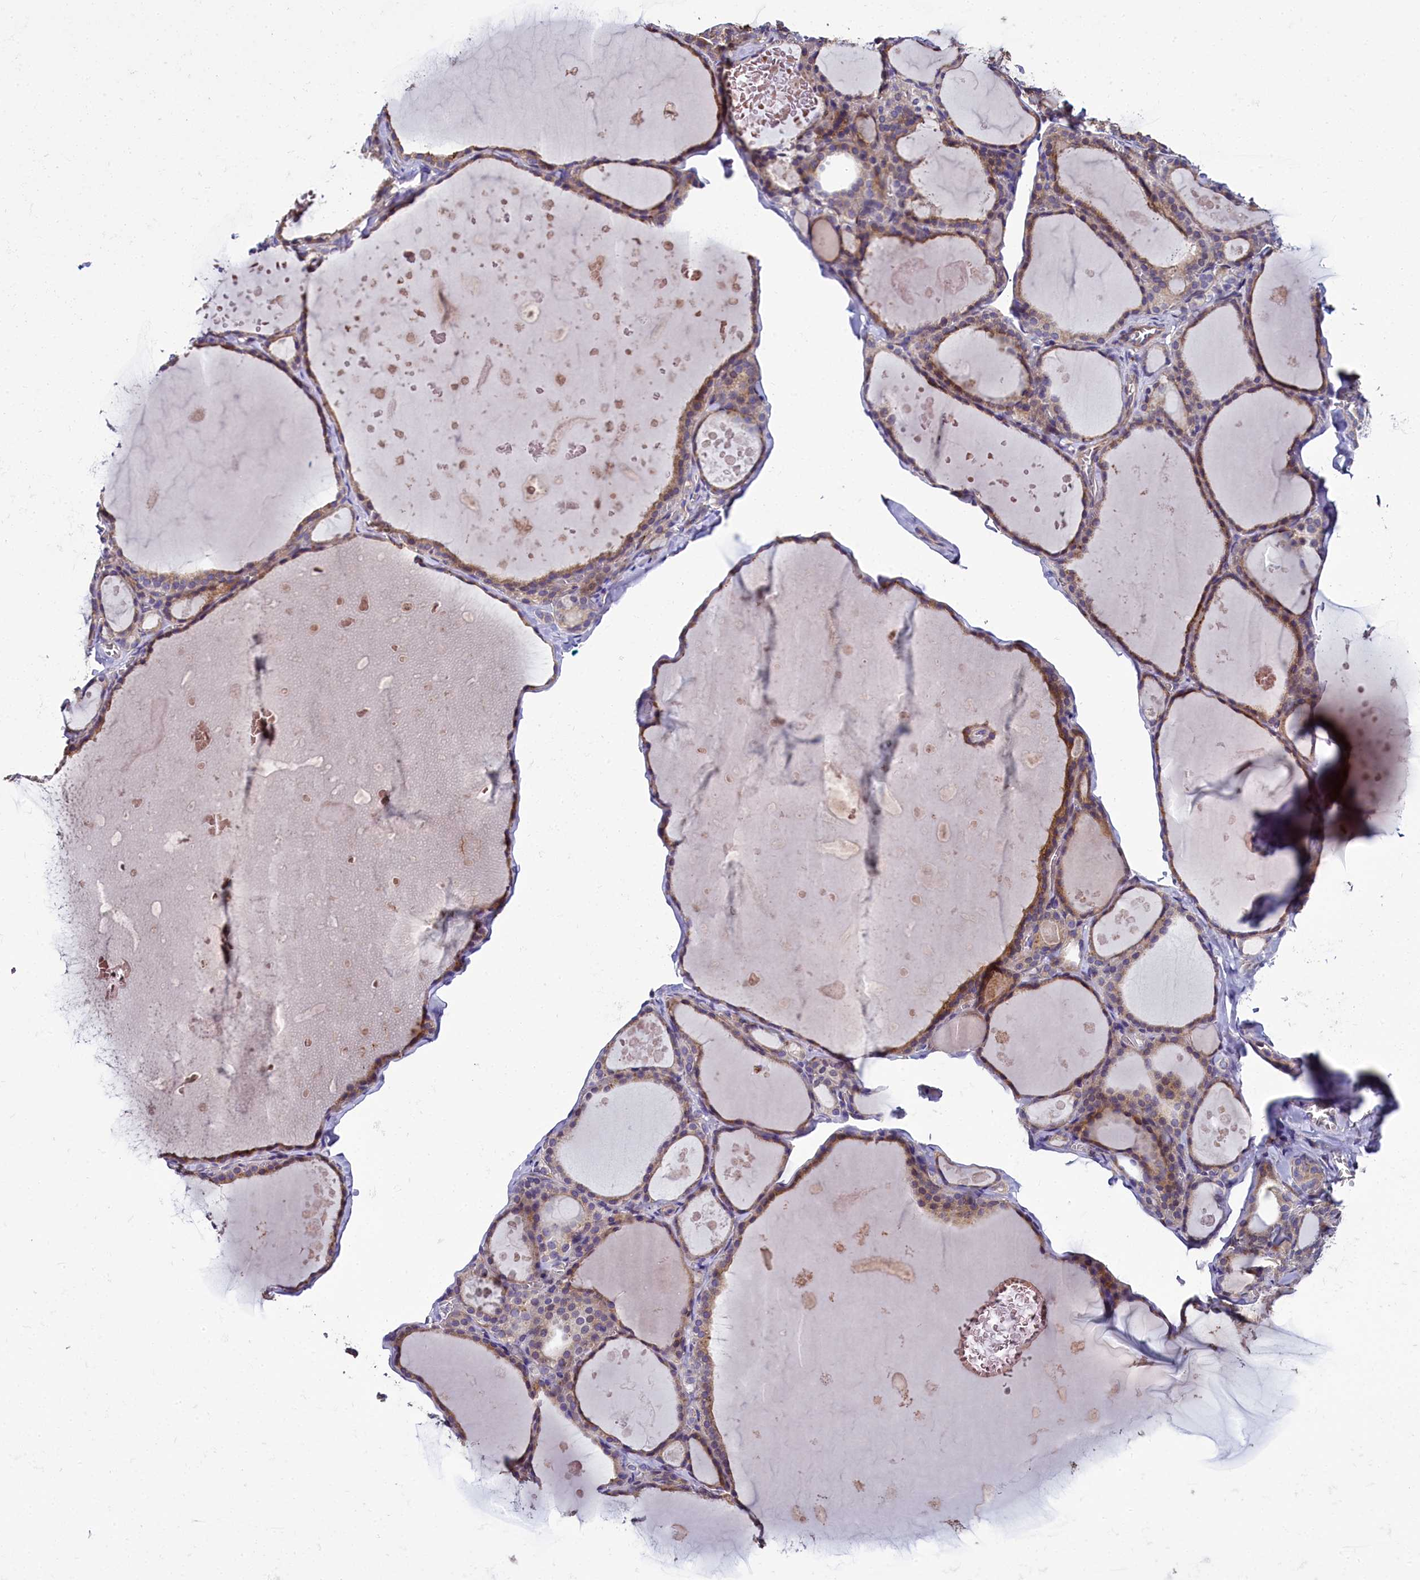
{"staining": {"intensity": "weak", "quantity": "25%-75%", "location": "cytoplasmic/membranous"}, "tissue": "thyroid gland", "cell_type": "Glandular cells", "image_type": "normal", "snomed": [{"axis": "morphology", "description": "Normal tissue, NOS"}, {"axis": "topography", "description": "Thyroid gland"}], "caption": "Human thyroid gland stained for a protein (brown) demonstrates weak cytoplasmic/membranous positive staining in about 25%-75% of glandular cells.", "gene": "MRC2", "patient": {"sex": "male", "age": 56}}